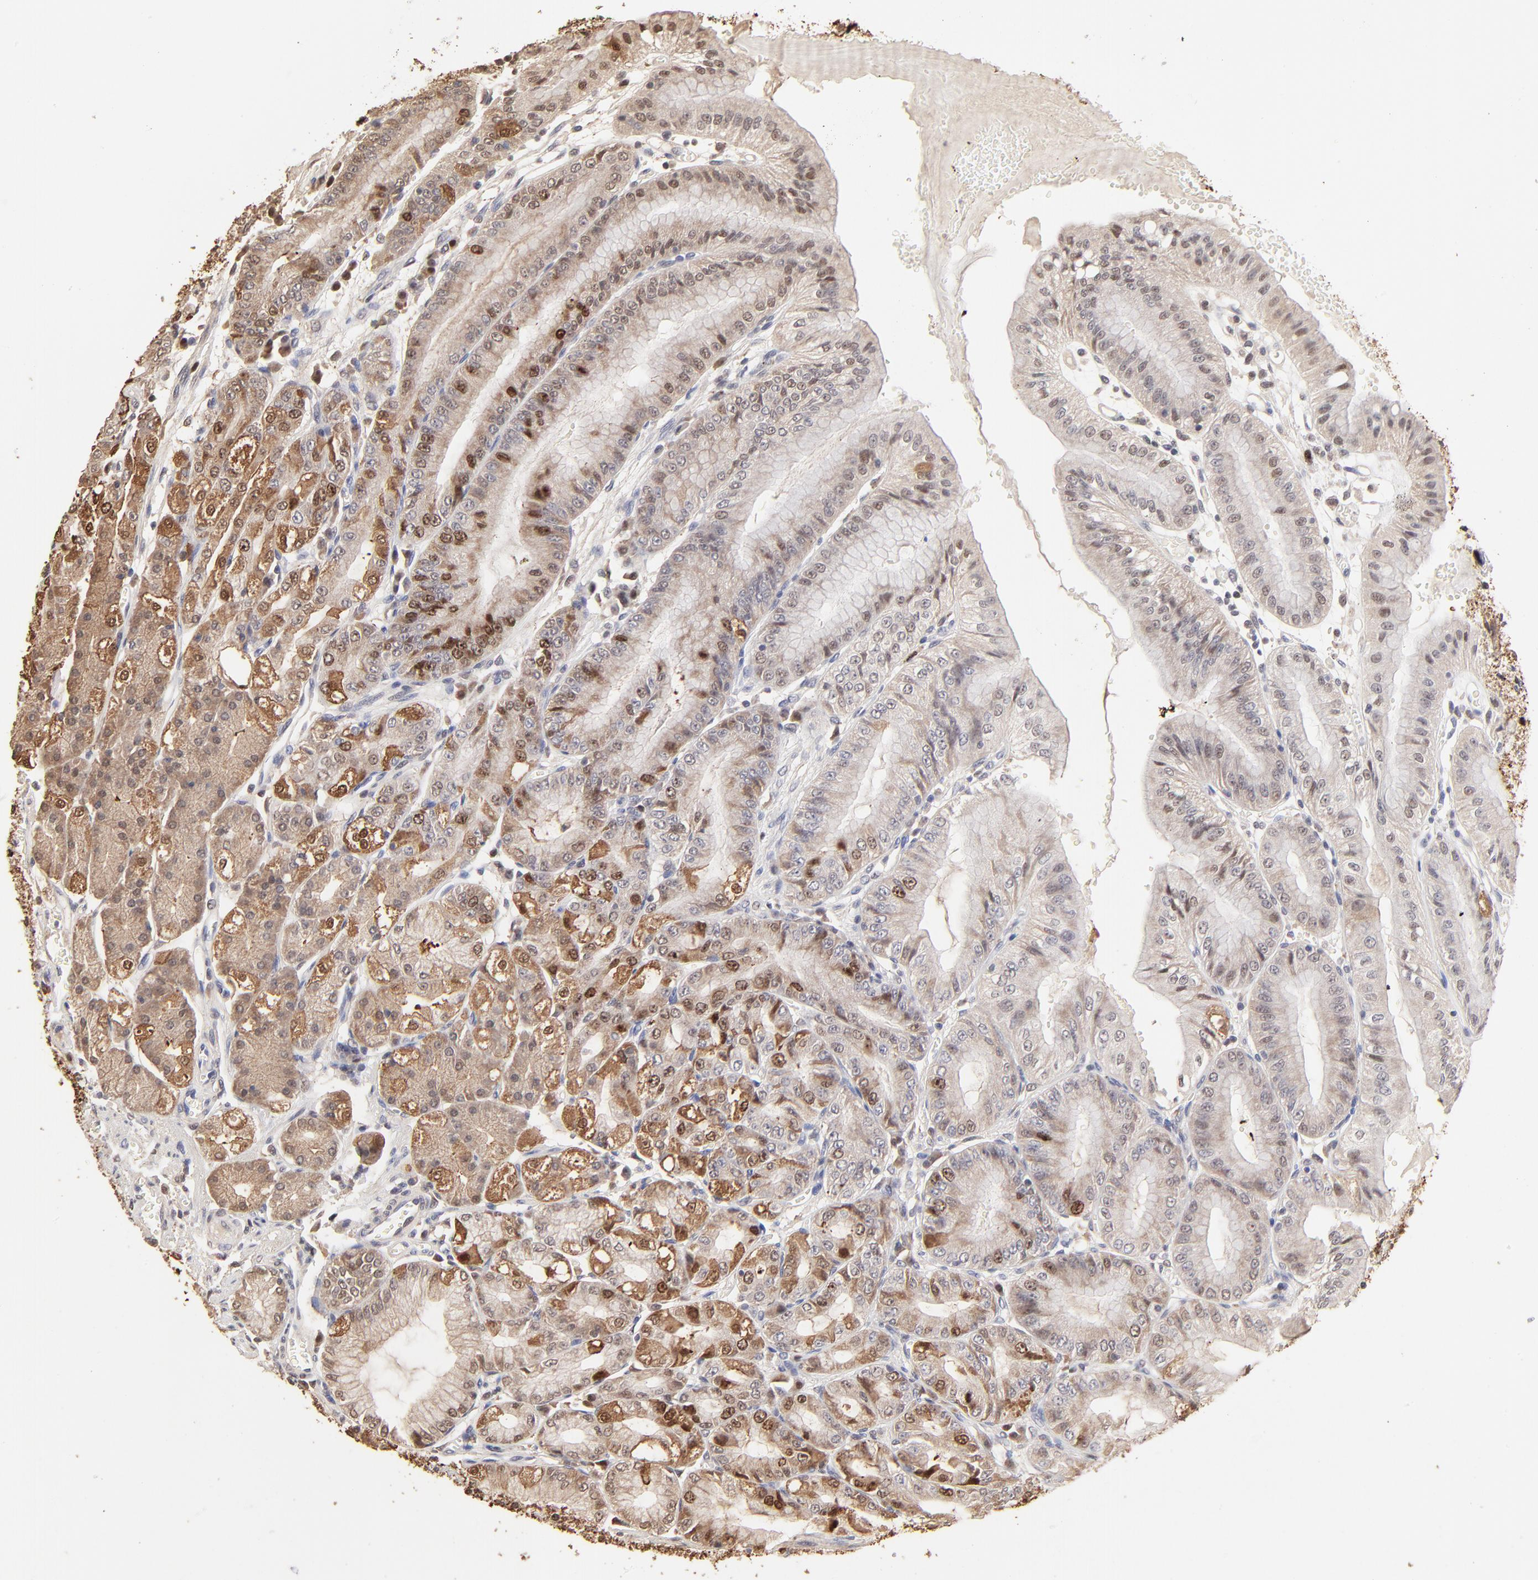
{"staining": {"intensity": "moderate", "quantity": "25%-75%", "location": "cytoplasmic/membranous,nuclear"}, "tissue": "stomach", "cell_type": "Glandular cells", "image_type": "normal", "snomed": [{"axis": "morphology", "description": "Normal tissue, NOS"}, {"axis": "topography", "description": "Stomach, lower"}], "caption": "A histopathology image showing moderate cytoplasmic/membranous,nuclear staining in approximately 25%-75% of glandular cells in unremarkable stomach, as visualized by brown immunohistochemical staining.", "gene": "BIRC5", "patient": {"sex": "male", "age": 71}}